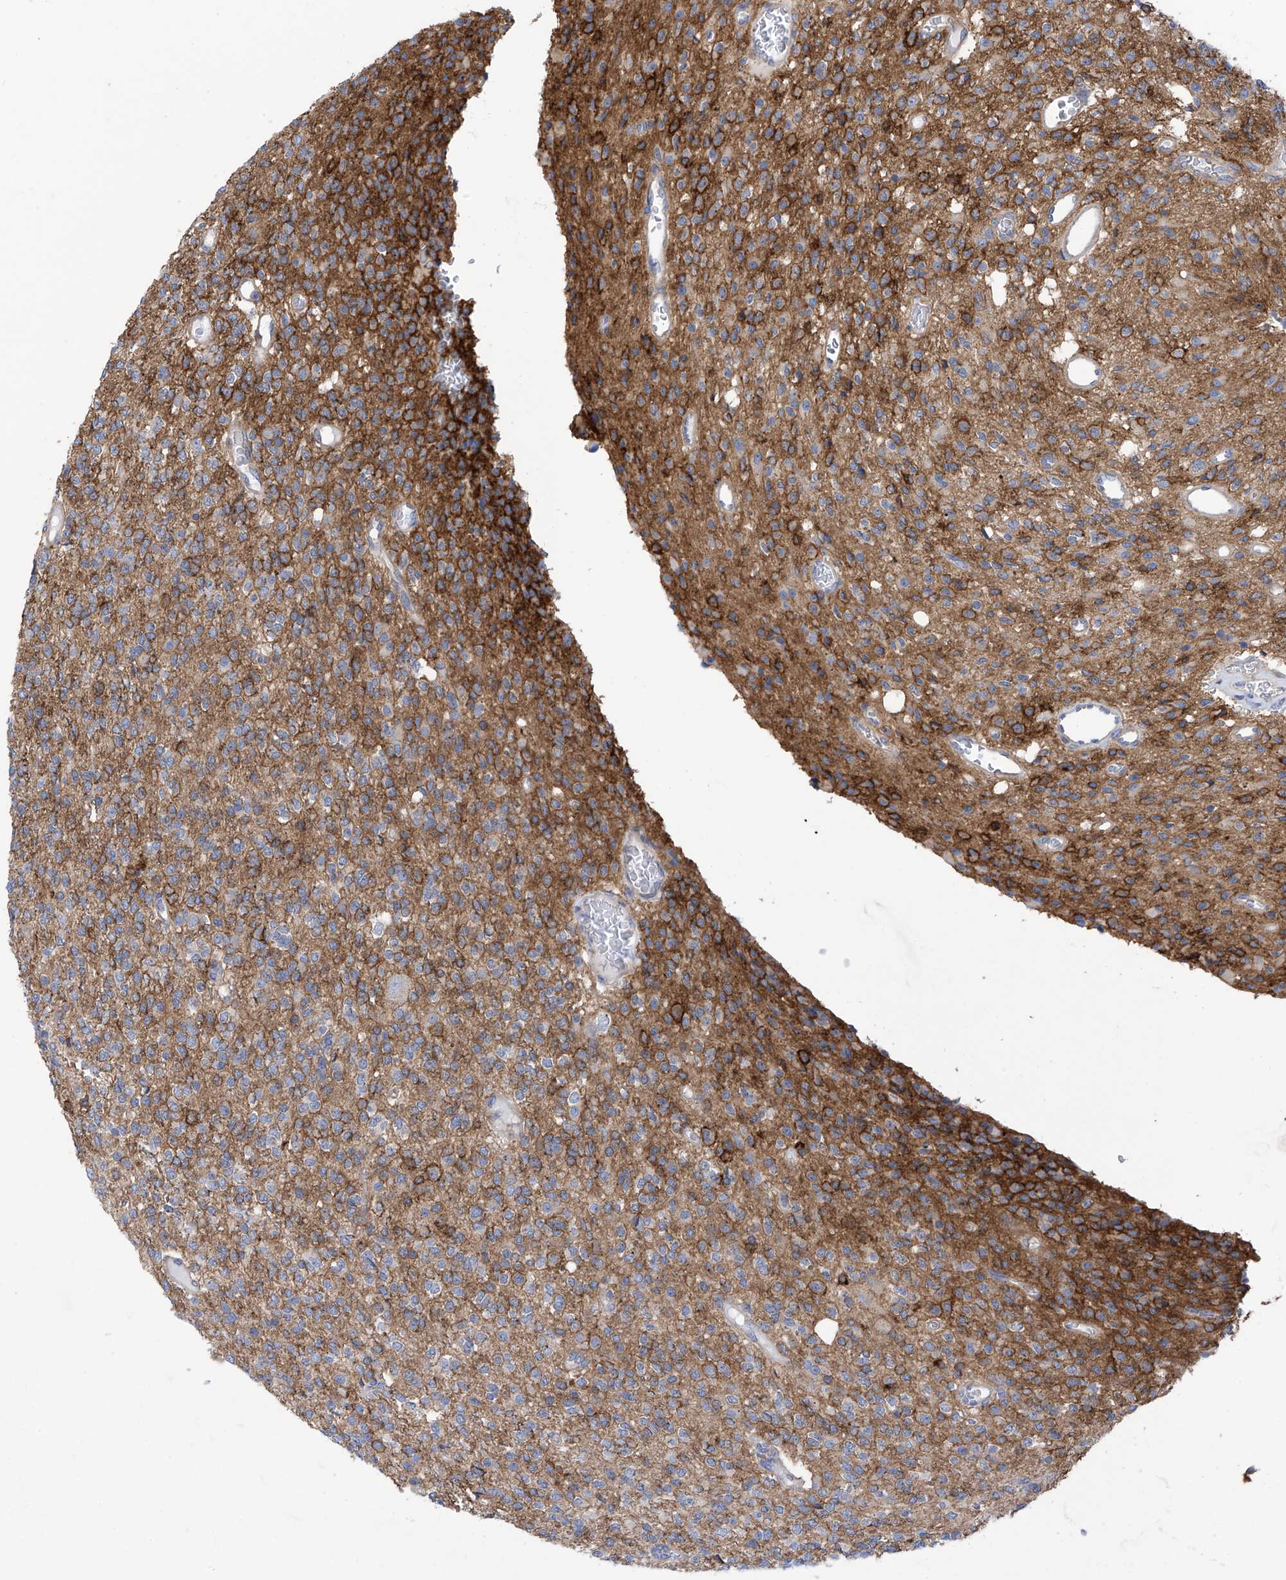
{"staining": {"intensity": "moderate", "quantity": "<25%", "location": "cytoplasmic/membranous"}, "tissue": "glioma", "cell_type": "Tumor cells", "image_type": "cancer", "snomed": [{"axis": "morphology", "description": "Glioma, malignant, High grade"}, {"axis": "topography", "description": "Brain"}], "caption": "Immunohistochemical staining of malignant high-grade glioma shows moderate cytoplasmic/membranous protein positivity in about <25% of tumor cells.", "gene": "P2RX7", "patient": {"sex": "male", "age": 34}}